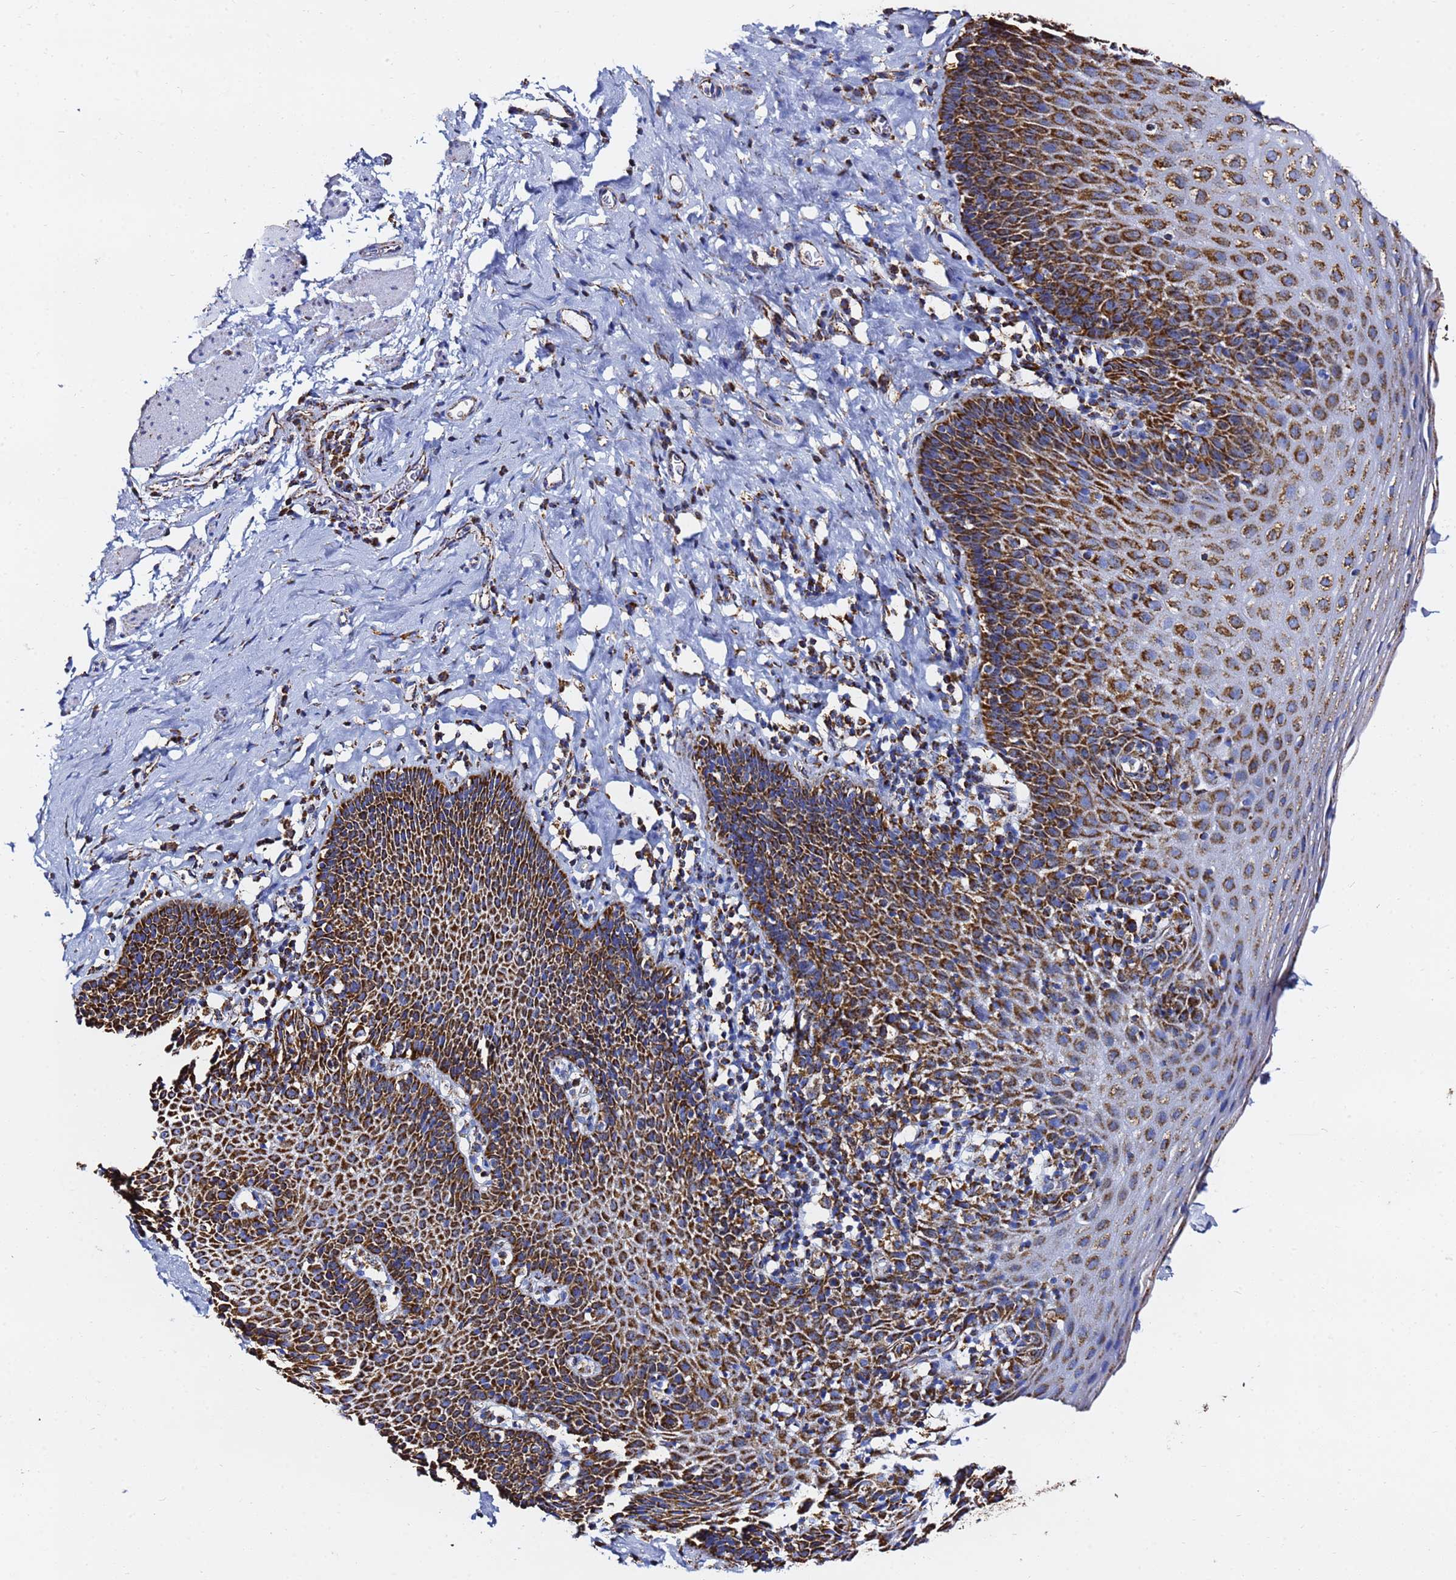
{"staining": {"intensity": "strong", "quantity": ">75%", "location": "cytoplasmic/membranous"}, "tissue": "esophagus", "cell_type": "Squamous epithelial cells", "image_type": "normal", "snomed": [{"axis": "morphology", "description": "Normal tissue, NOS"}, {"axis": "topography", "description": "Esophagus"}], "caption": "Strong cytoplasmic/membranous staining for a protein is appreciated in approximately >75% of squamous epithelial cells of normal esophagus using immunohistochemistry.", "gene": "PHB2", "patient": {"sex": "female", "age": 61}}